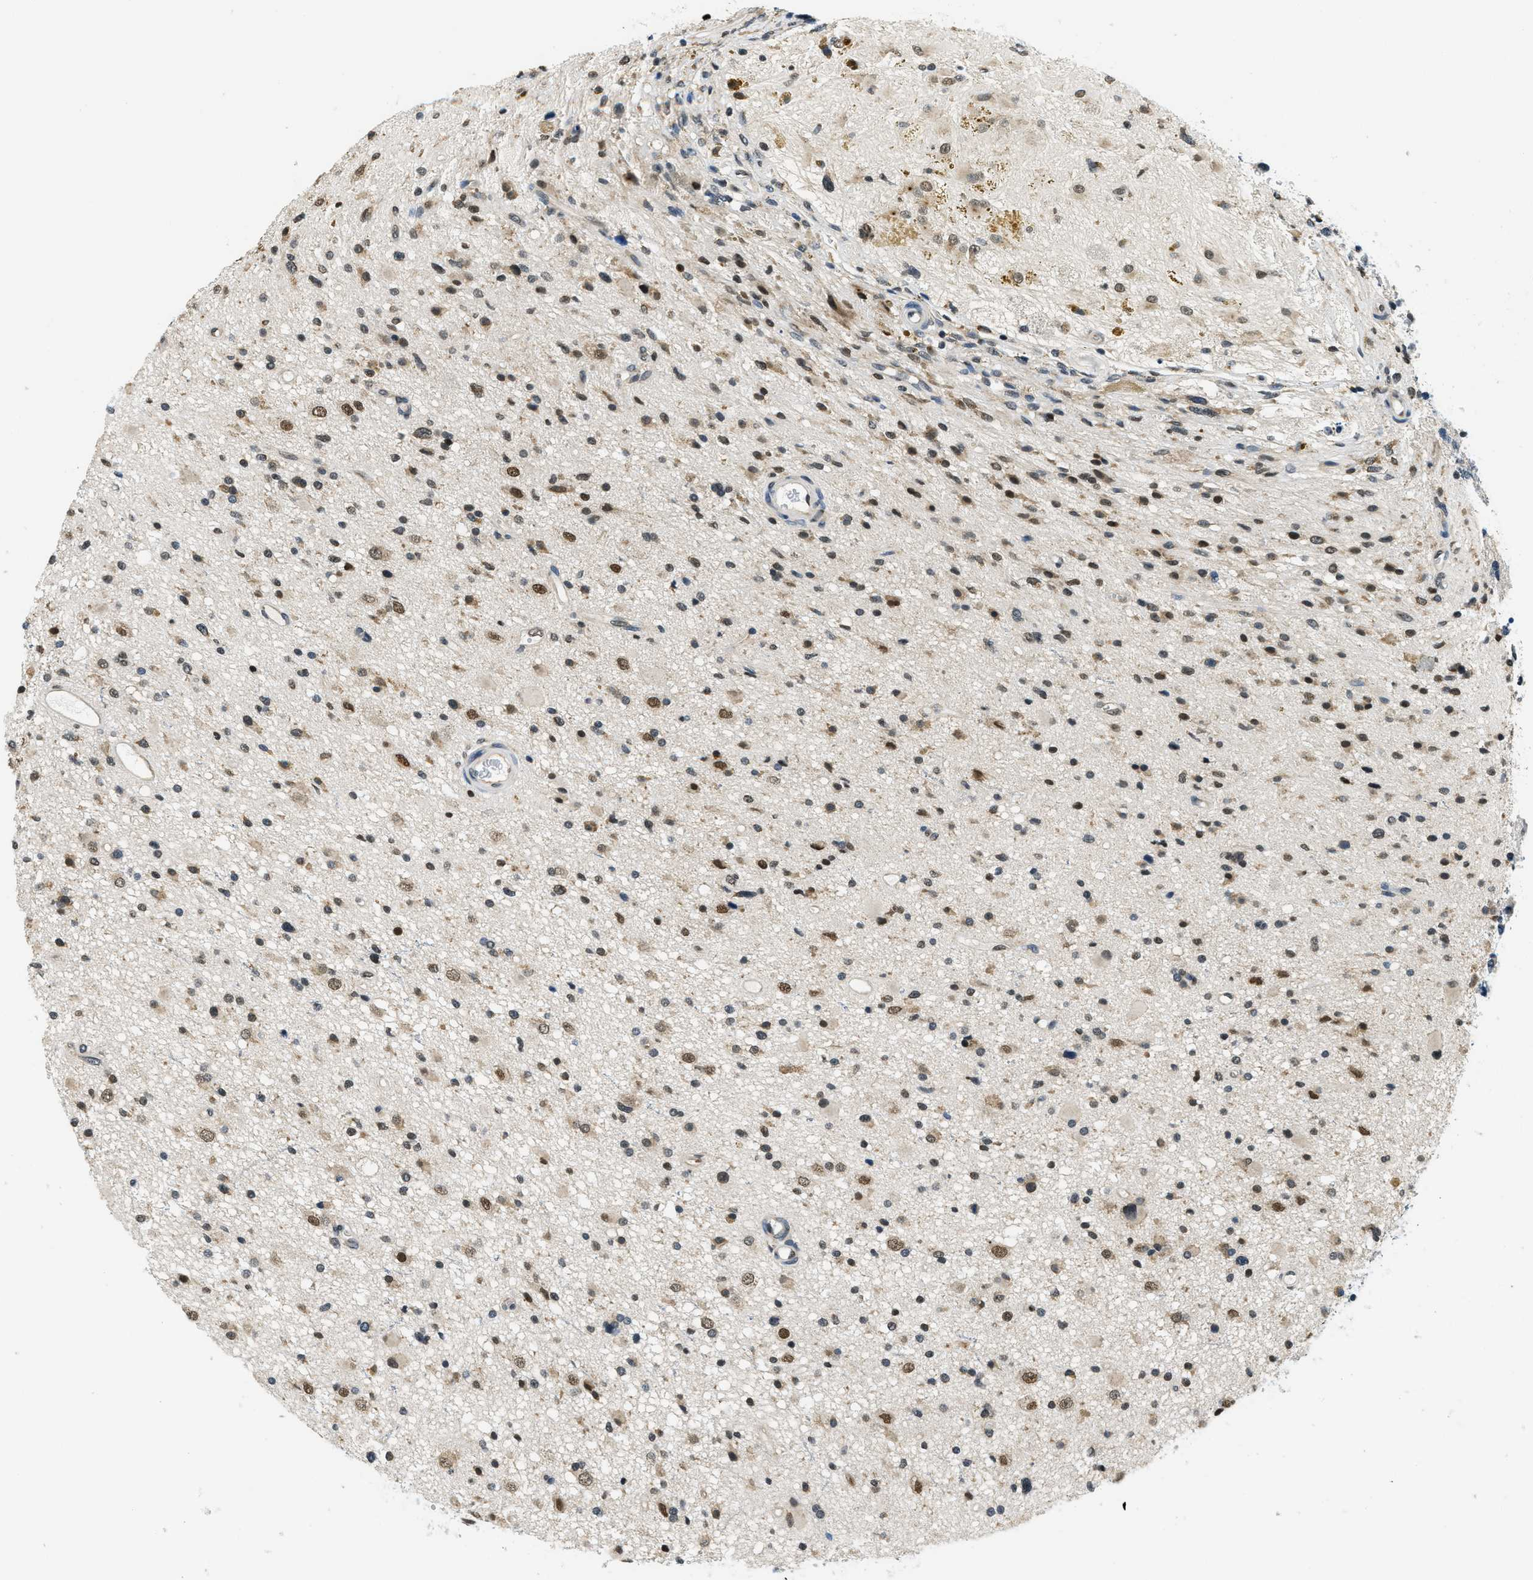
{"staining": {"intensity": "moderate", "quantity": "25%-75%", "location": "nuclear"}, "tissue": "glioma", "cell_type": "Tumor cells", "image_type": "cancer", "snomed": [{"axis": "morphology", "description": "Glioma, malignant, High grade"}, {"axis": "topography", "description": "Brain"}], "caption": "Glioma stained with a protein marker demonstrates moderate staining in tumor cells.", "gene": "RAB11FIP1", "patient": {"sex": "male", "age": 33}}